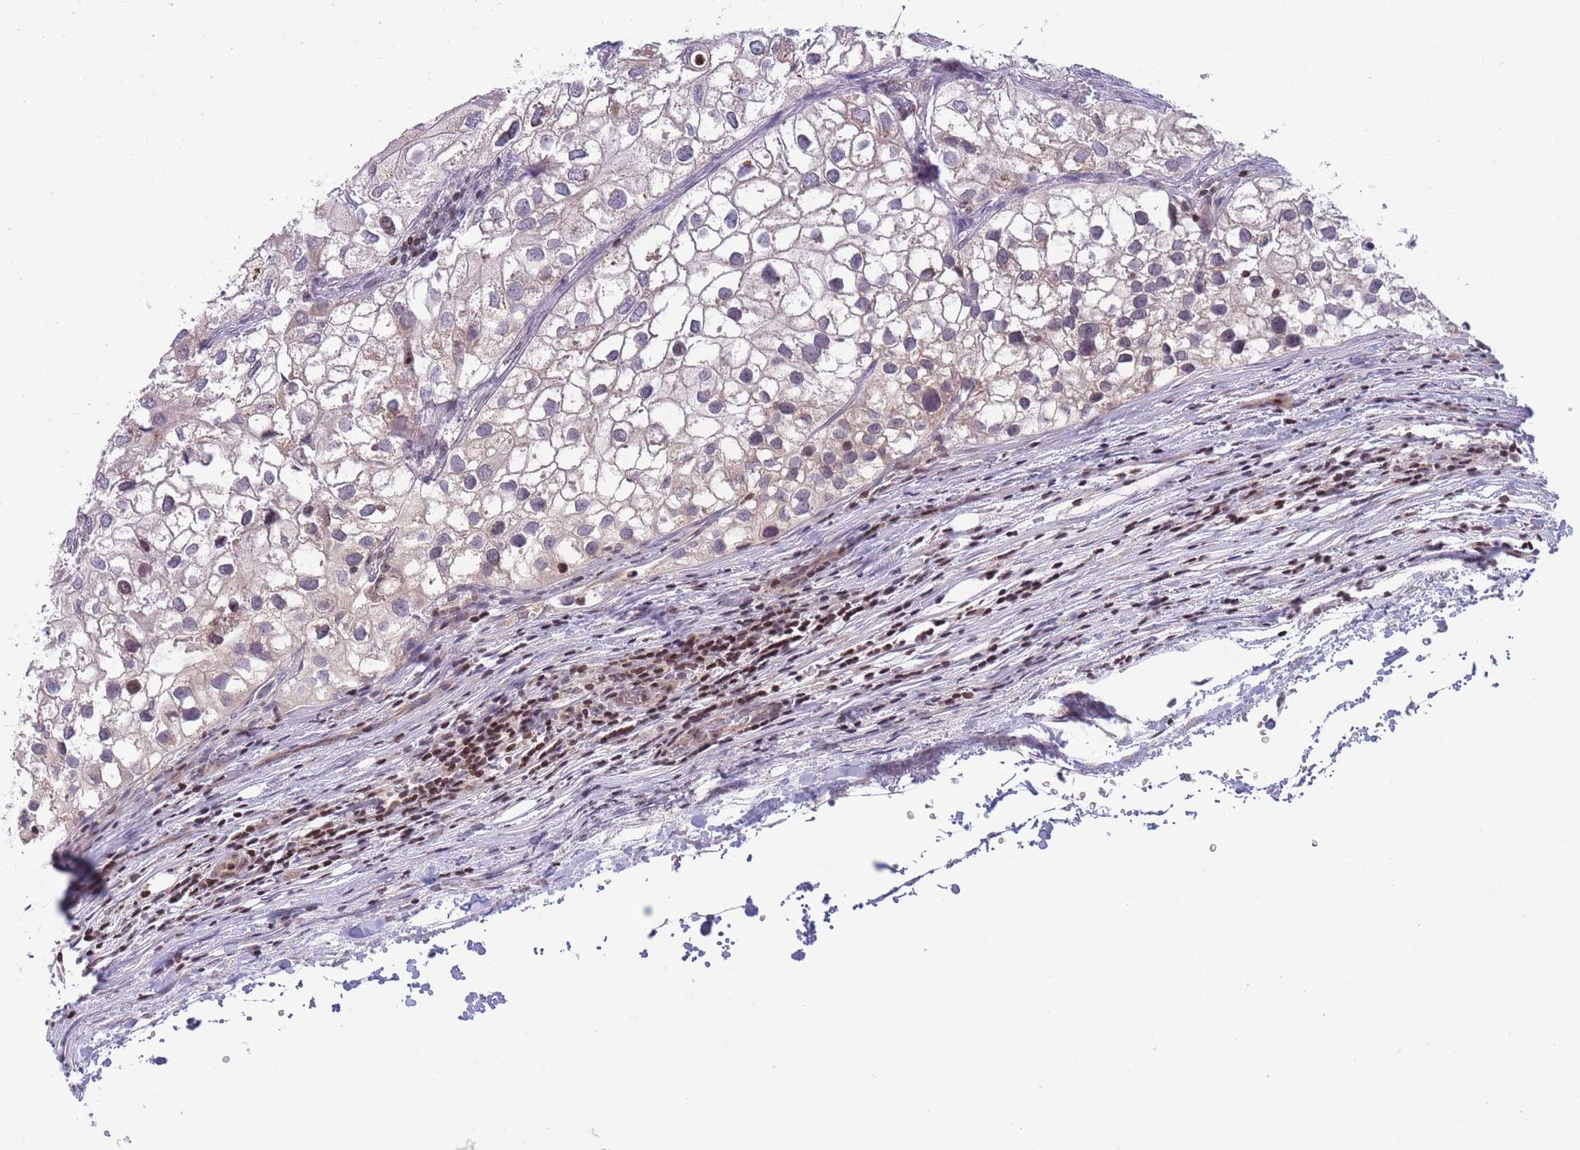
{"staining": {"intensity": "negative", "quantity": "none", "location": "none"}, "tissue": "urothelial cancer", "cell_type": "Tumor cells", "image_type": "cancer", "snomed": [{"axis": "morphology", "description": "Urothelial carcinoma, High grade"}, {"axis": "topography", "description": "Urinary bladder"}], "caption": "Tumor cells are negative for brown protein staining in urothelial cancer.", "gene": "SLC35F5", "patient": {"sex": "male", "age": 64}}